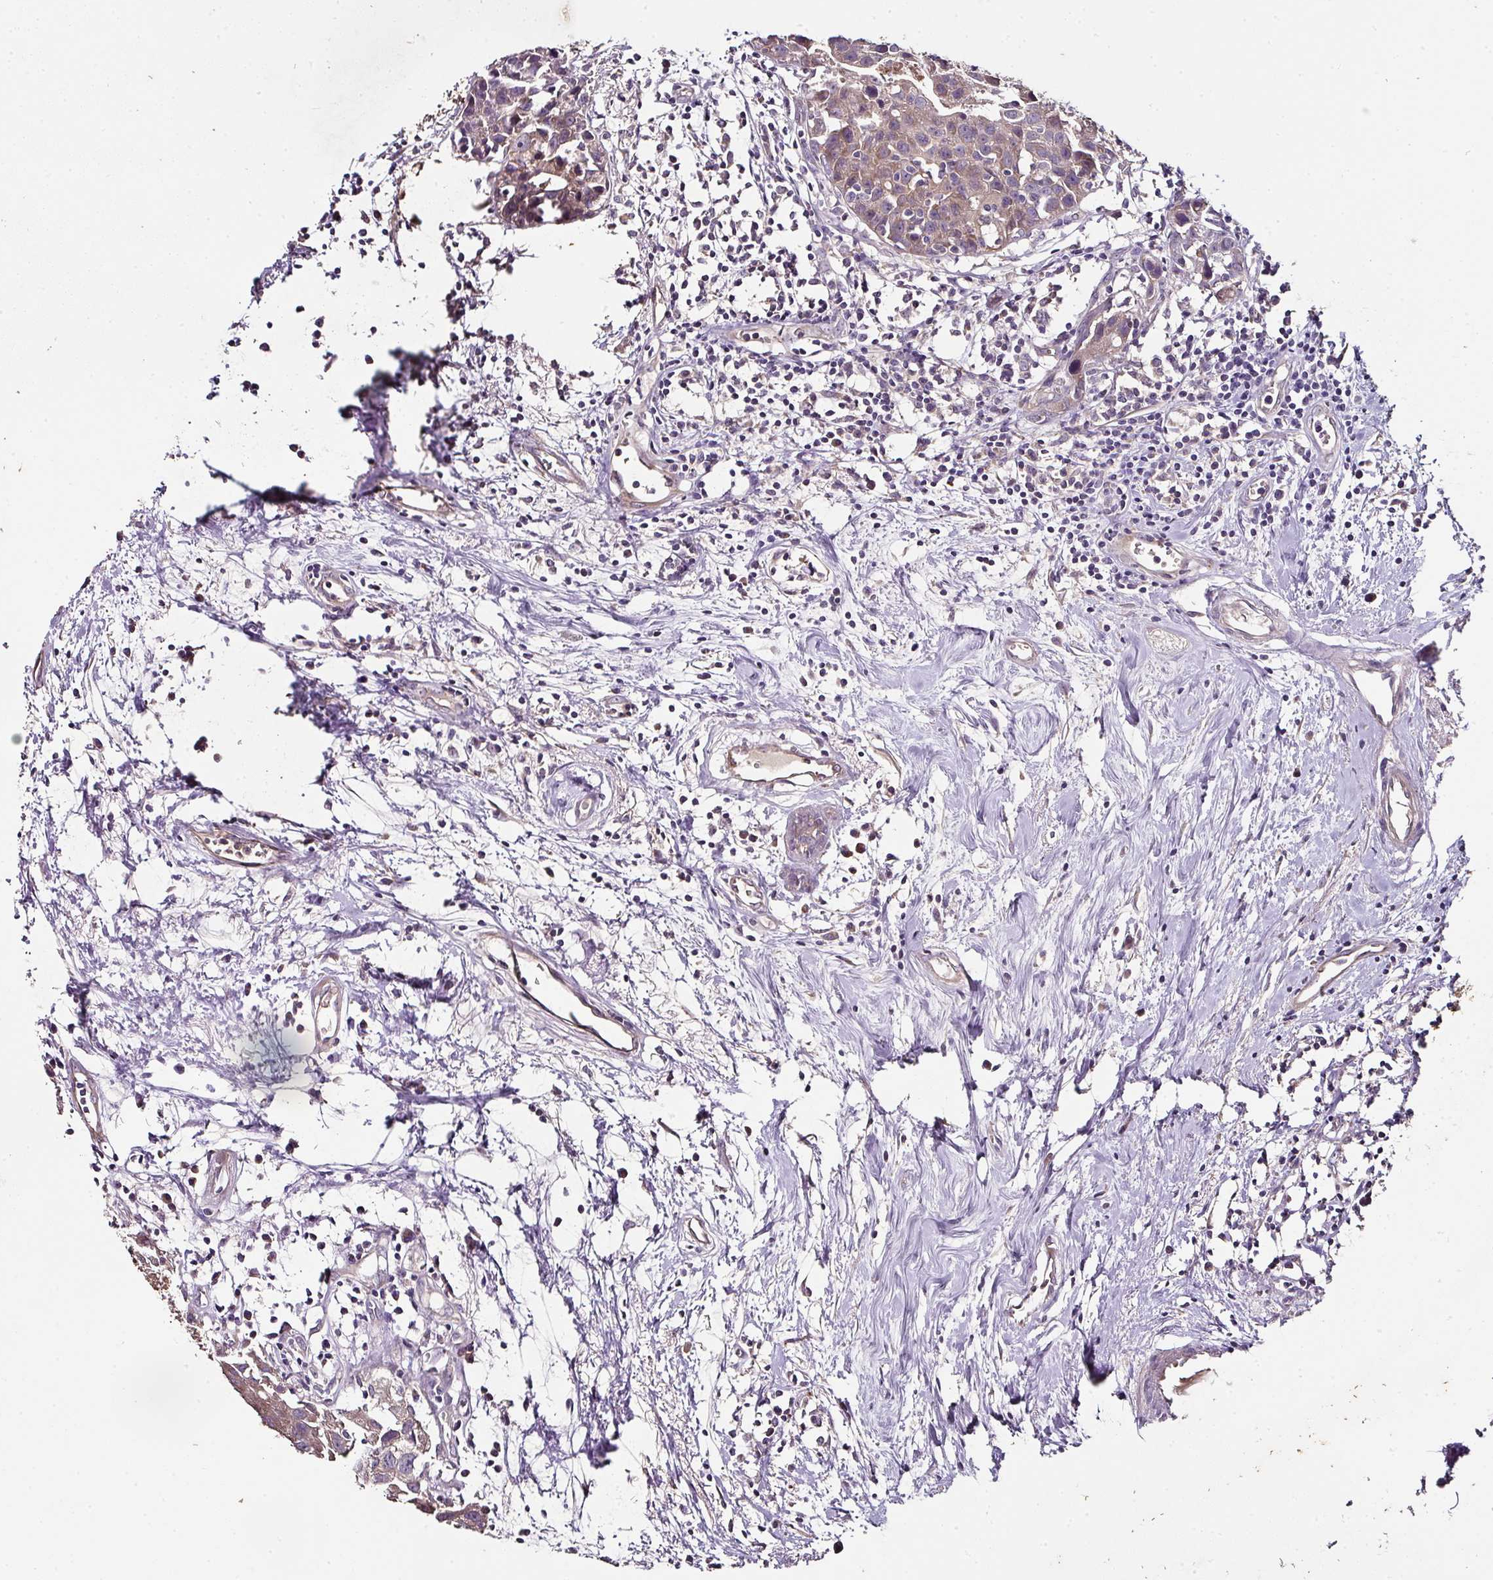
{"staining": {"intensity": "weak", "quantity": ">75%", "location": "cytoplasmic/membranous"}, "tissue": "breast cancer", "cell_type": "Tumor cells", "image_type": "cancer", "snomed": [{"axis": "morphology", "description": "Carcinoma, NOS"}, {"axis": "topography", "description": "Breast"}], "caption": "Breast cancer stained for a protein (brown) reveals weak cytoplasmic/membranous positive staining in about >75% of tumor cells.", "gene": "SKIC2", "patient": {"sex": "female", "age": 60}}